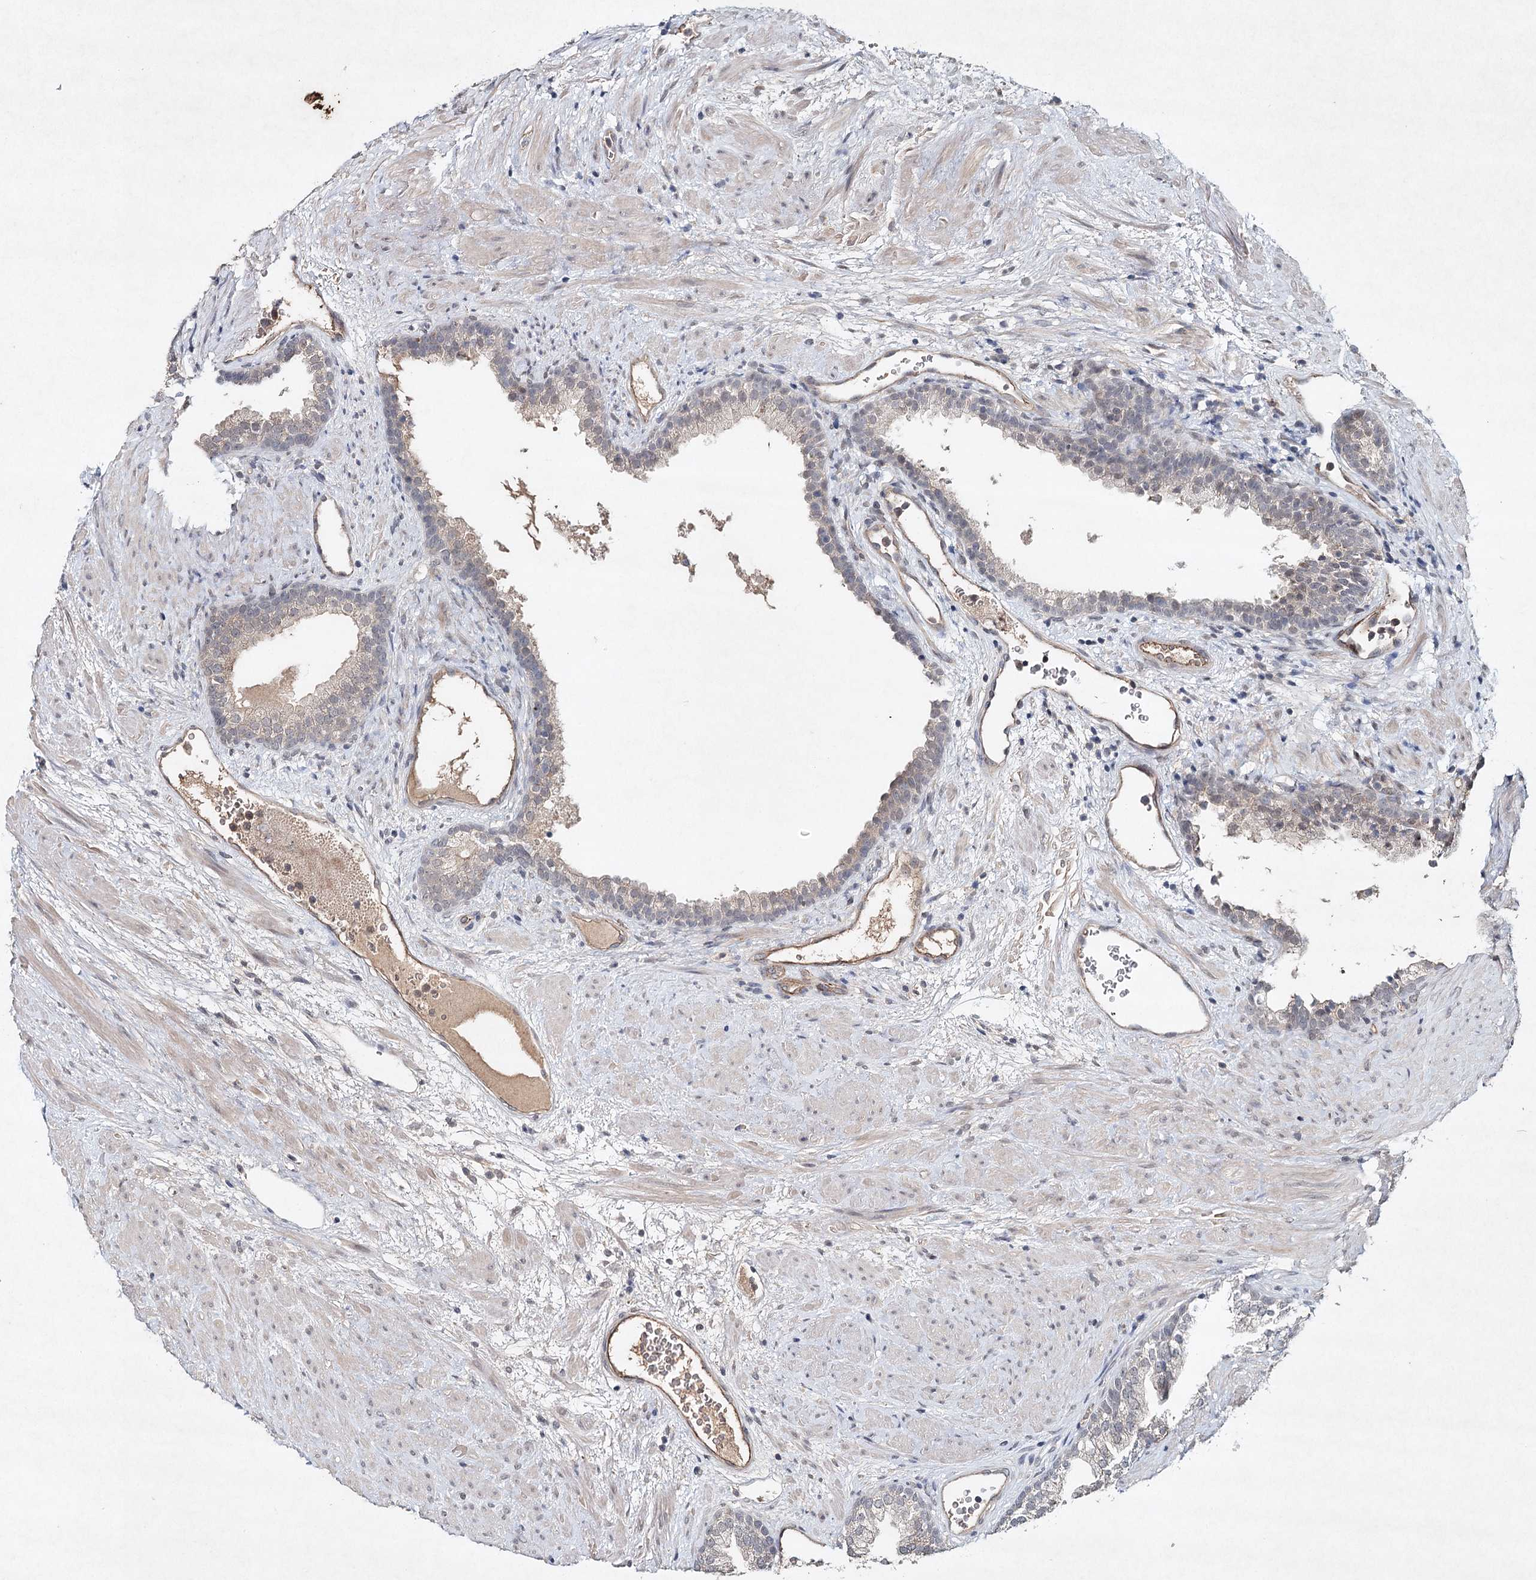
{"staining": {"intensity": "weak", "quantity": "<25%", "location": "cytoplasmic/membranous"}, "tissue": "prostate", "cell_type": "Glandular cells", "image_type": "normal", "snomed": [{"axis": "morphology", "description": "Normal tissue, NOS"}, {"axis": "topography", "description": "Prostate"}], "caption": "Unremarkable prostate was stained to show a protein in brown. There is no significant positivity in glandular cells. (Stains: DAB (3,3'-diaminobenzidine) immunohistochemistry (IHC) with hematoxylin counter stain, Microscopy: brightfield microscopy at high magnification).", "gene": "SYNPO", "patient": {"sex": "male", "age": 76}}